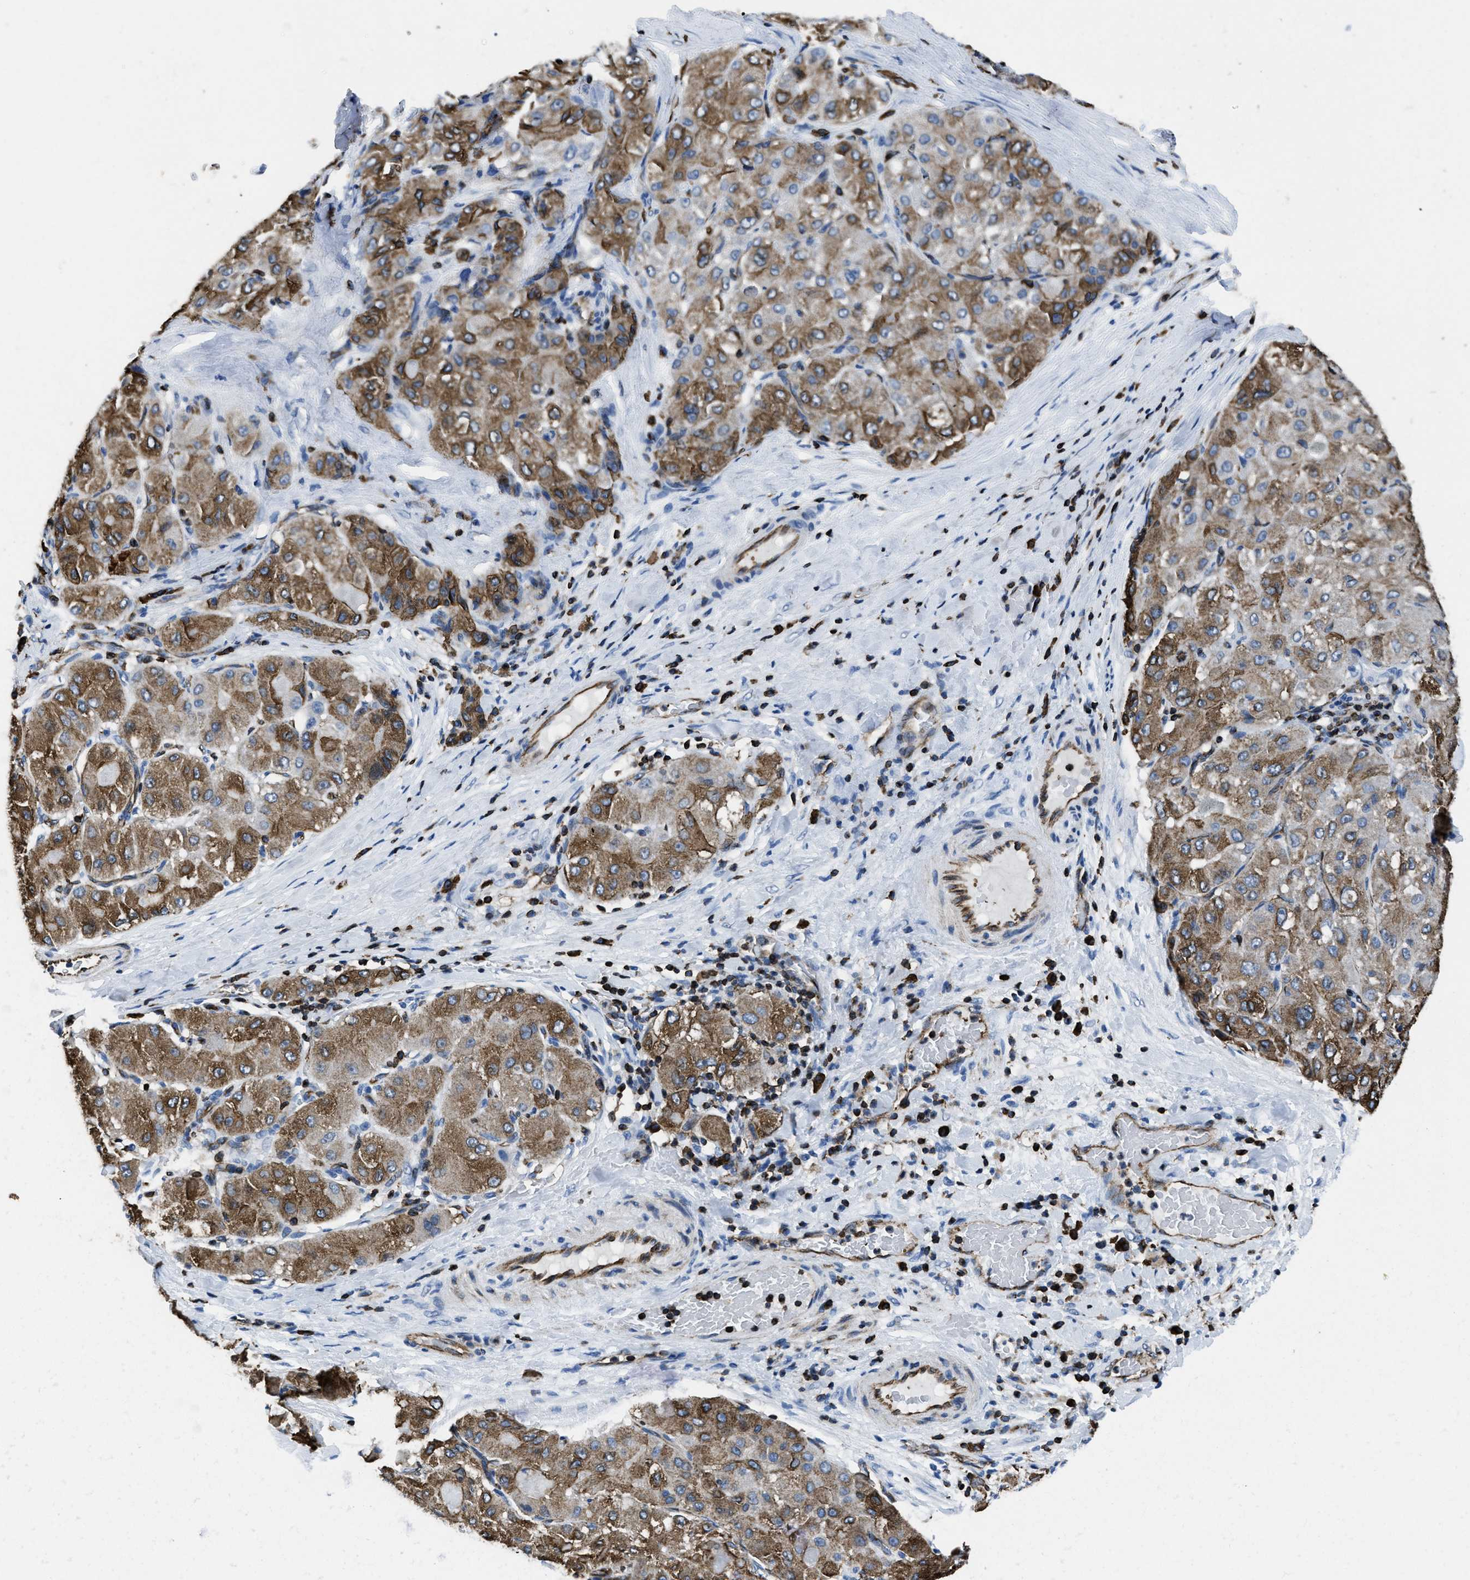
{"staining": {"intensity": "strong", "quantity": ">75%", "location": "cytoplasmic/membranous"}, "tissue": "liver cancer", "cell_type": "Tumor cells", "image_type": "cancer", "snomed": [{"axis": "morphology", "description": "Carcinoma, Hepatocellular, NOS"}, {"axis": "topography", "description": "Liver"}], "caption": "This is a micrograph of immunohistochemistry (IHC) staining of liver cancer (hepatocellular carcinoma), which shows strong positivity in the cytoplasmic/membranous of tumor cells.", "gene": "ITGA3", "patient": {"sex": "male", "age": 80}}